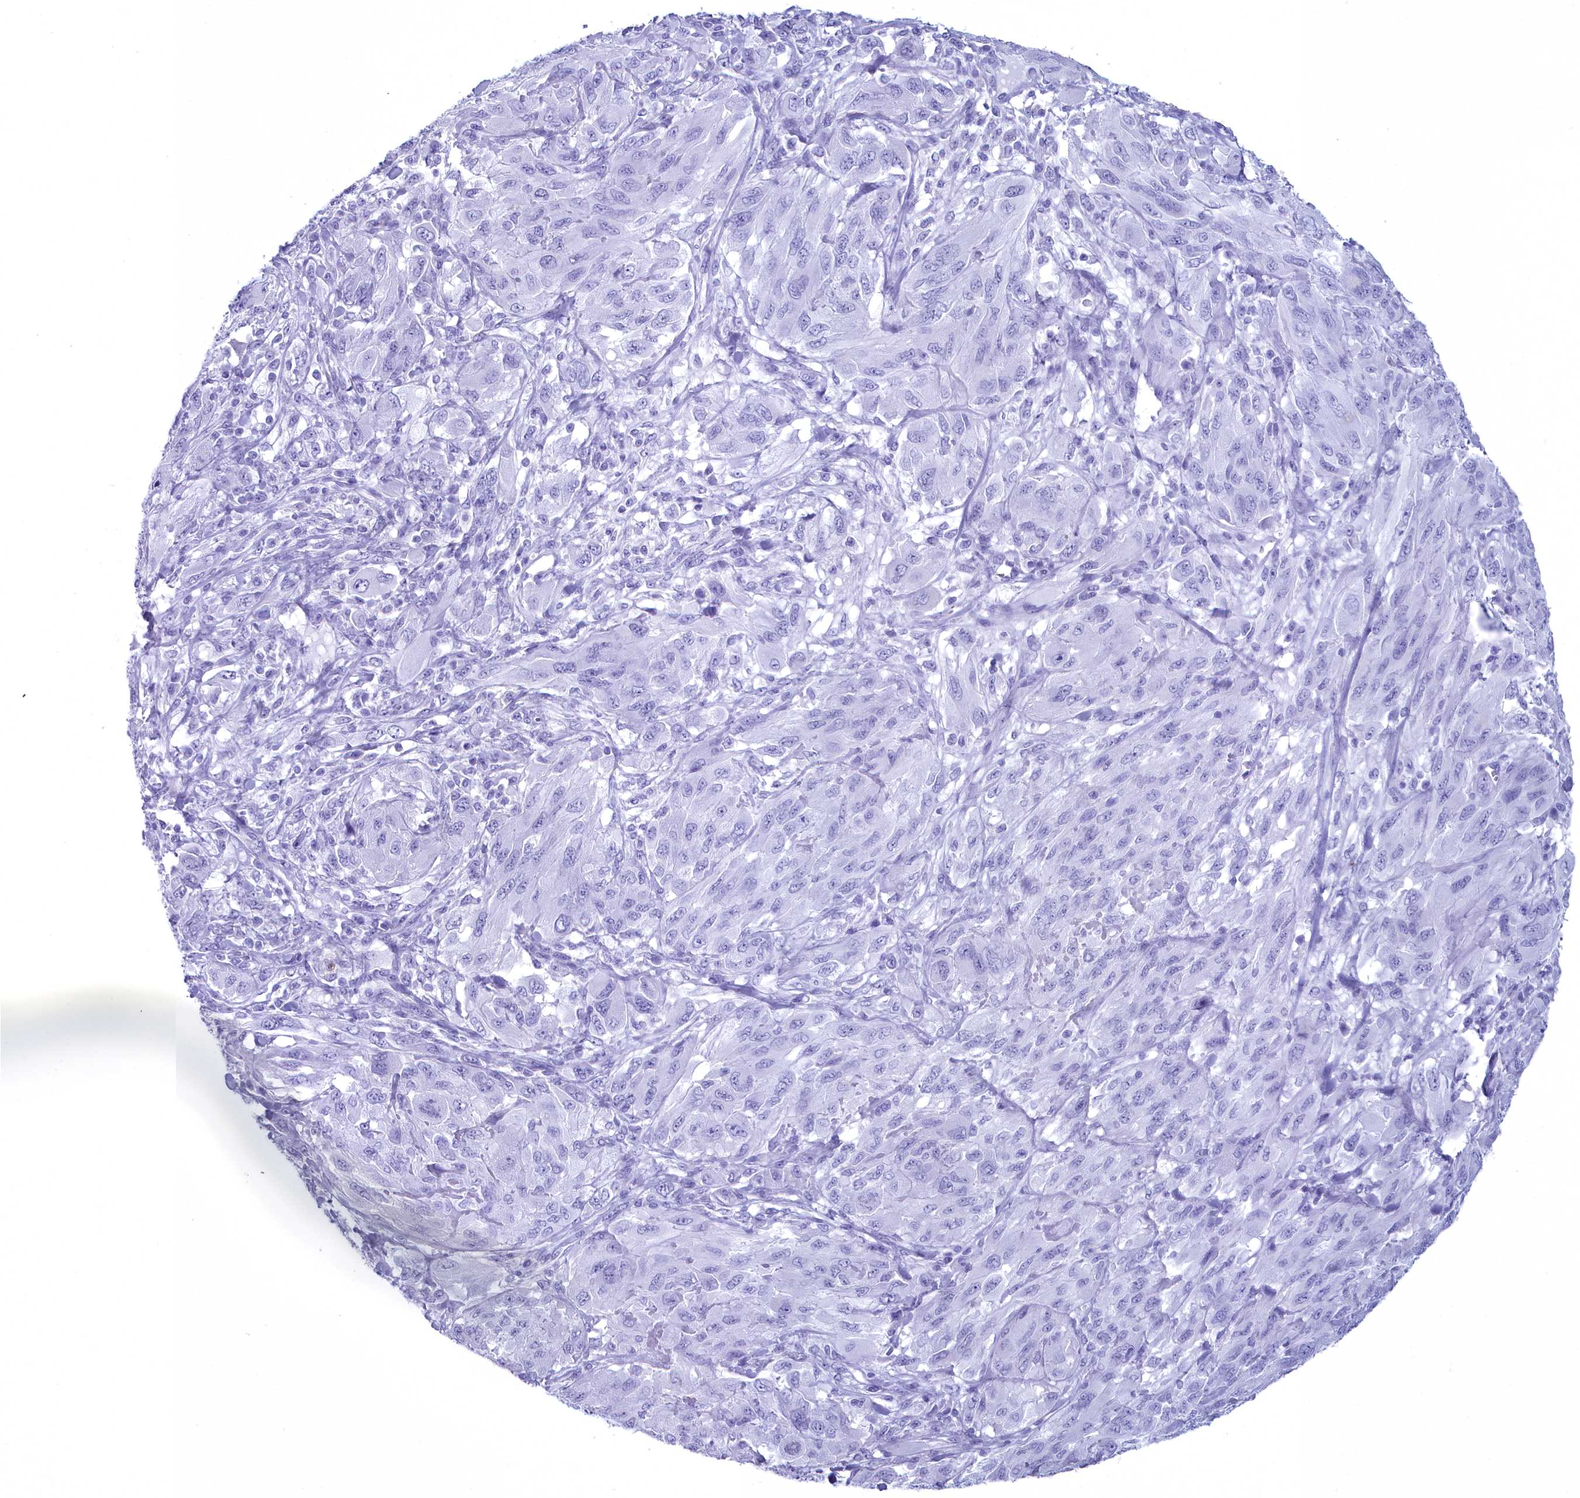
{"staining": {"intensity": "negative", "quantity": "none", "location": "none"}, "tissue": "melanoma", "cell_type": "Tumor cells", "image_type": "cancer", "snomed": [{"axis": "morphology", "description": "Malignant melanoma, NOS"}, {"axis": "topography", "description": "Skin"}], "caption": "Melanoma stained for a protein using IHC demonstrates no positivity tumor cells.", "gene": "MAP6", "patient": {"sex": "female", "age": 91}}